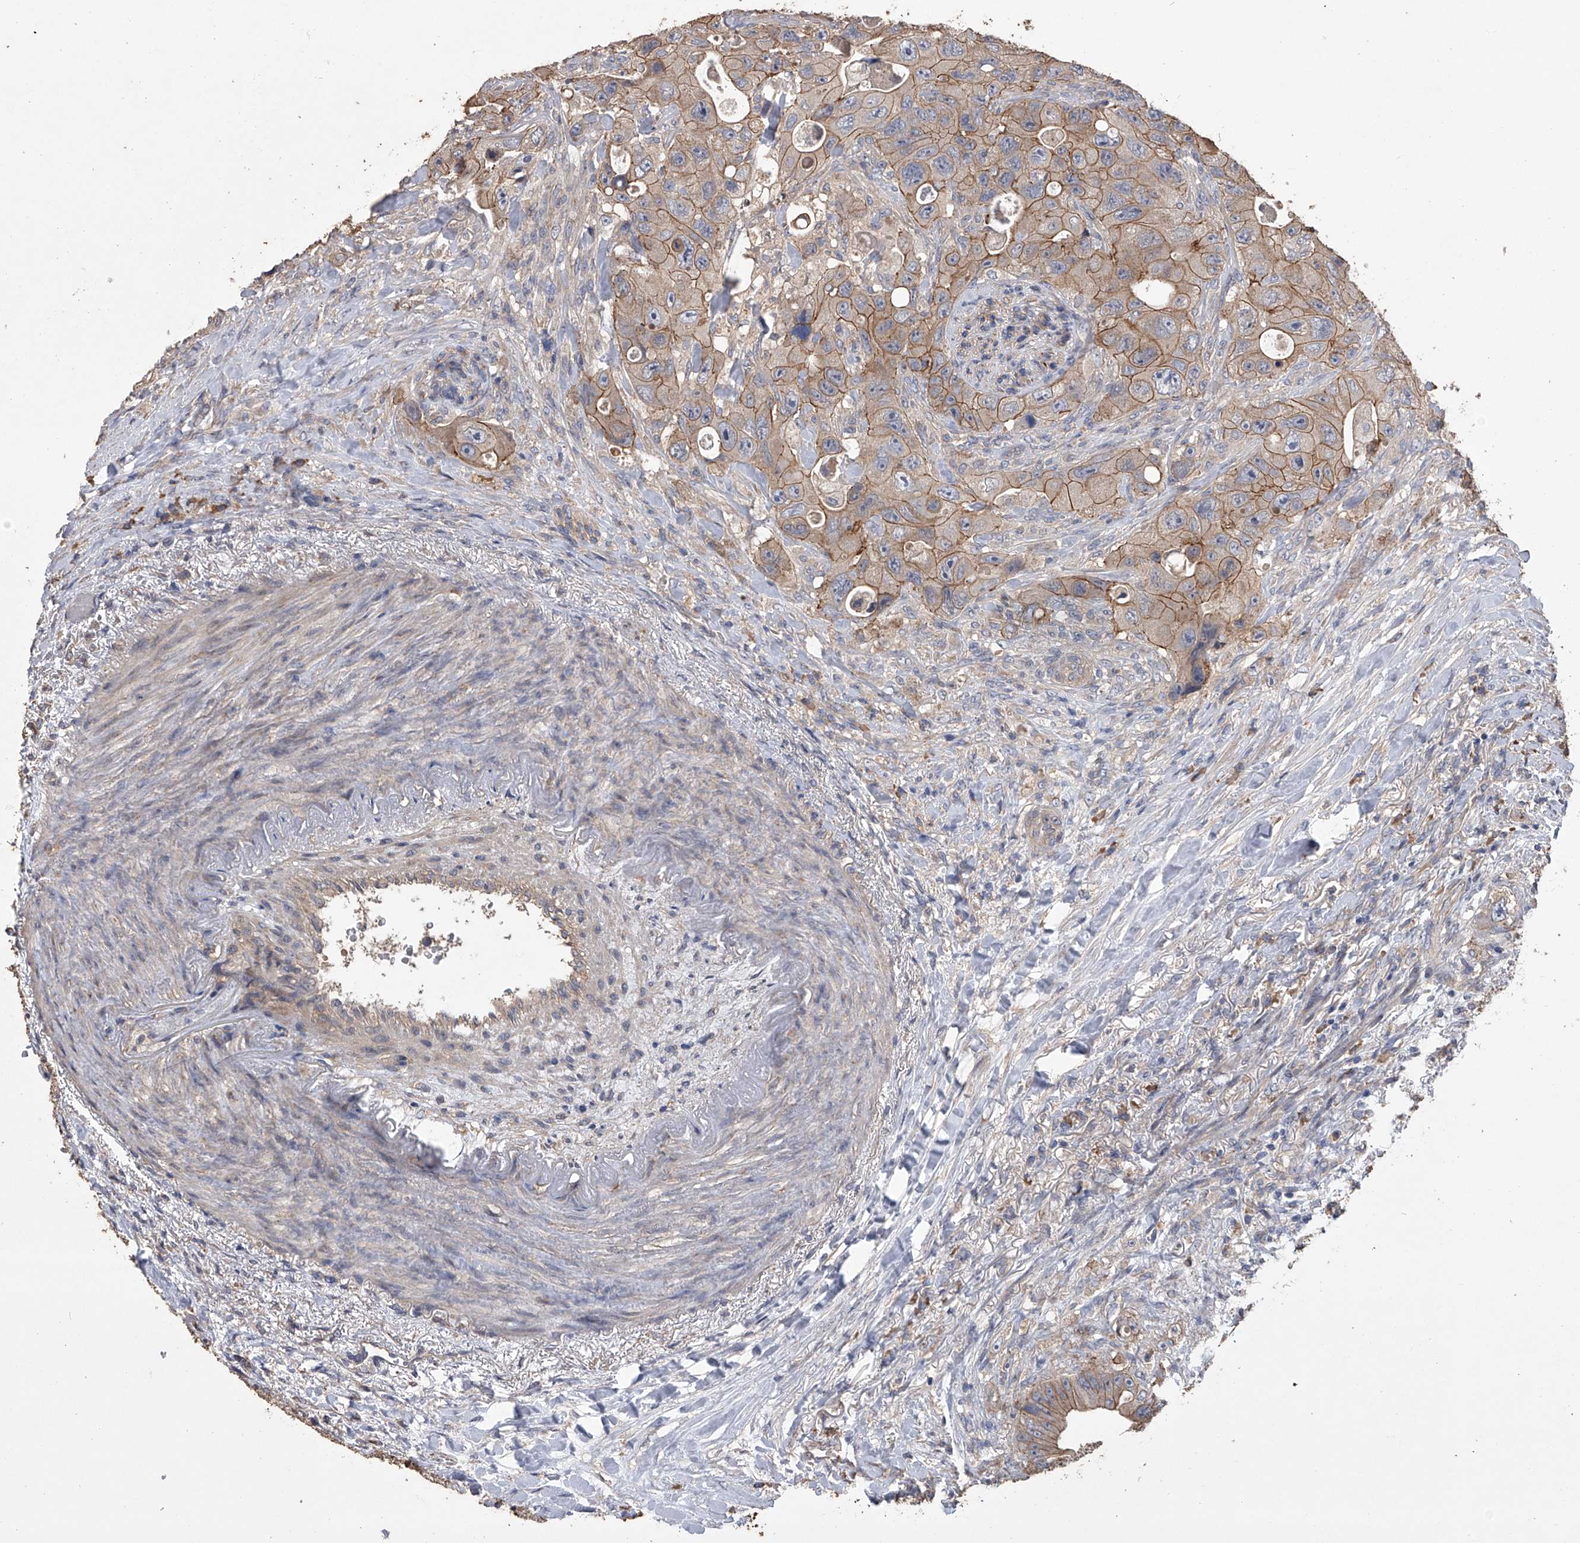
{"staining": {"intensity": "moderate", "quantity": ">75%", "location": "cytoplasmic/membranous"}, "tissue": "colorectal cancer", "cell_type": "Tumor cells", "image_type": "cancer", "snomed": [{"axis": "morphology", "description": "Adenocarcinoma, NOS"}, {"axis": "topography", "description": "Colon"}], "caption": "Colorectal cancer (adenocarcinoma) stained with a brown dye shows moderate cytoplasmic/membranous positive staining in about >75% of tumor cells.", "gene": "ZNF343", "patient": {"sex": "female", "age": 46}}